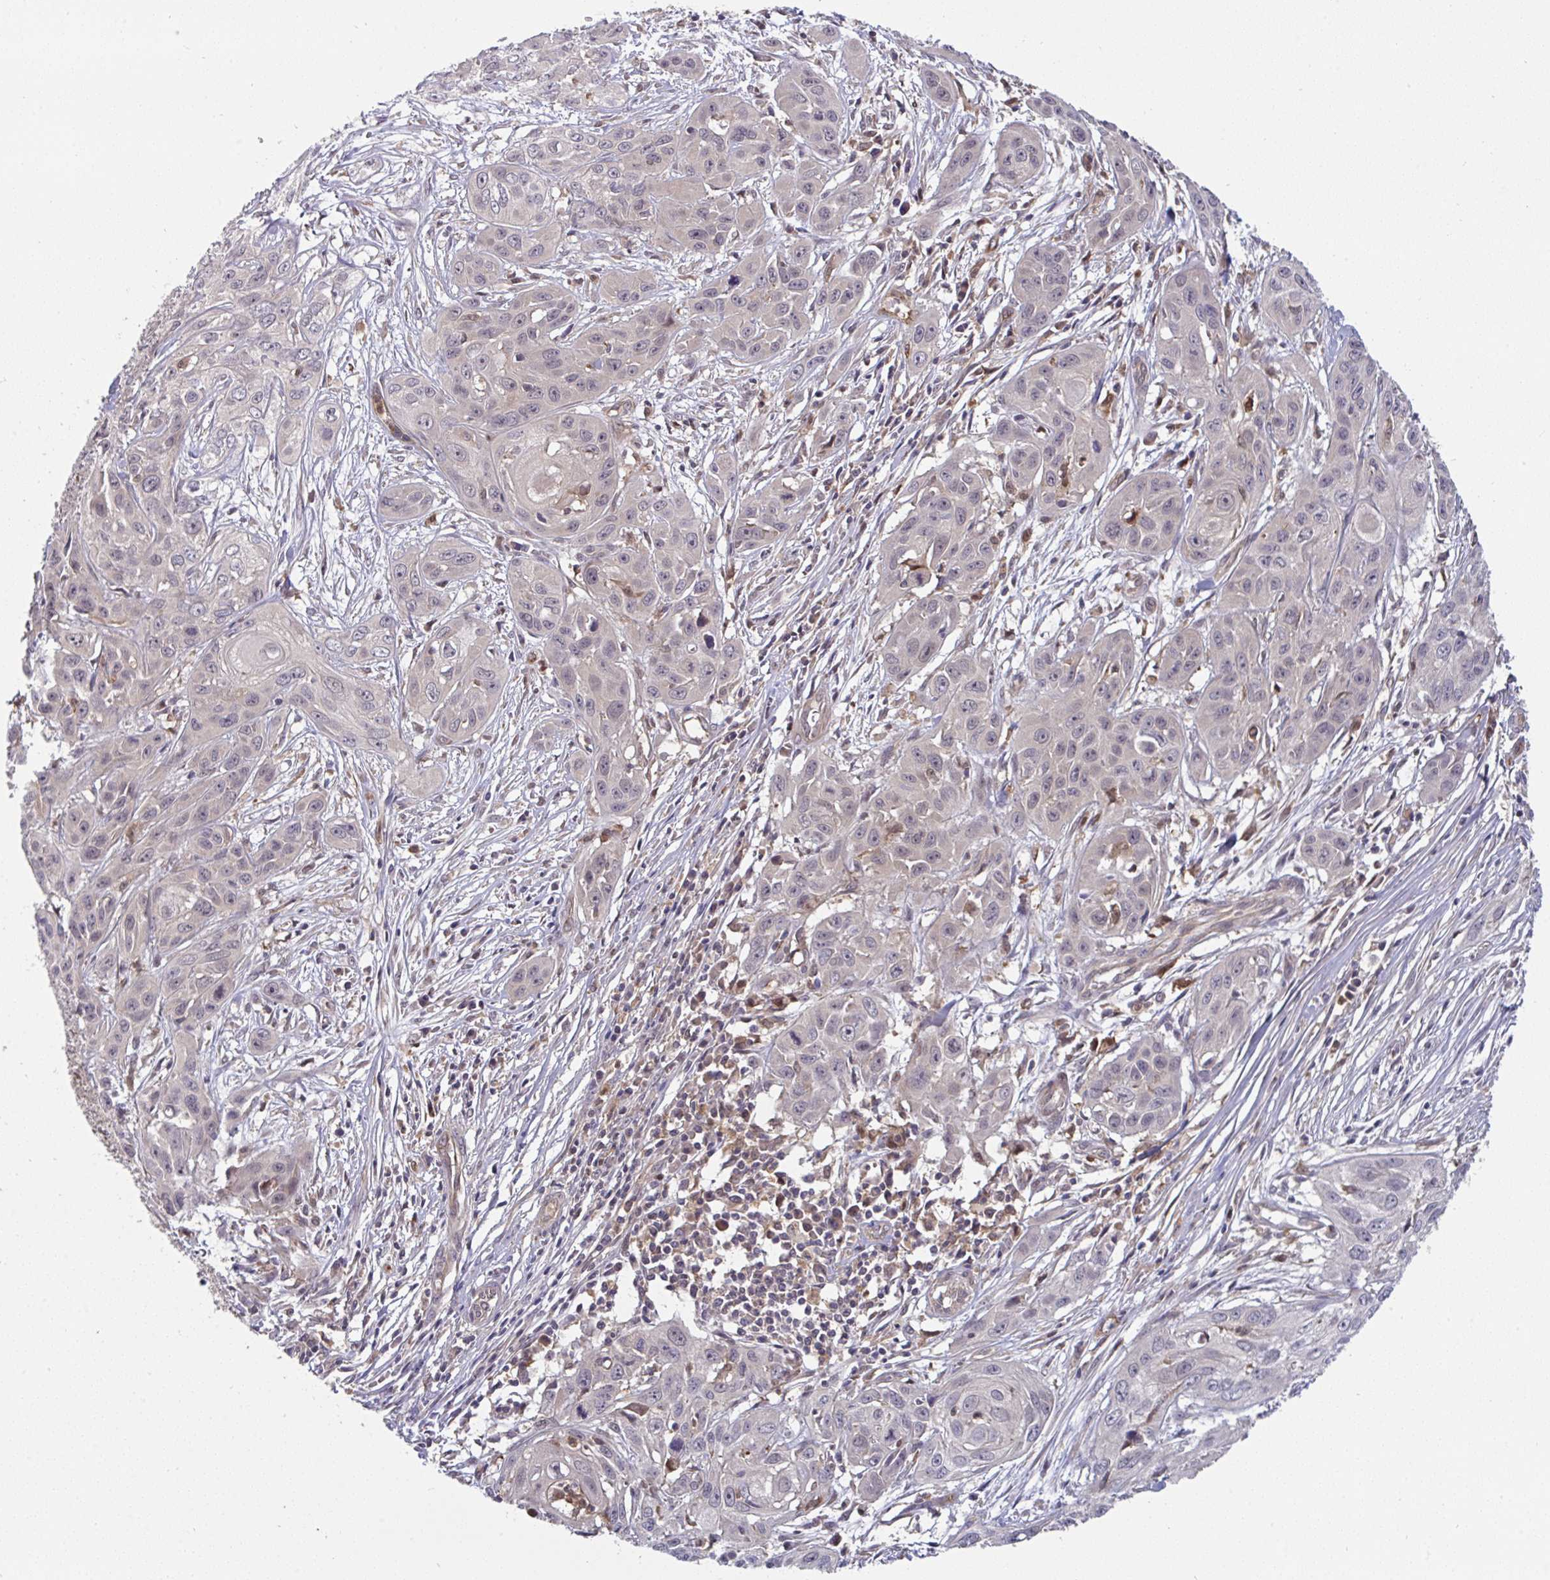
{"staining": {"intensity": "weak", "quantity": "<25%", "location": "nuclear"}, "tissue": "skin cancer", "cell_type": "Tumor cells", "image_type": "cancer", "snomed": [{"axis": "morphology", "description": "Squamous cell carcinoma, NOS"}, {"axis": "topography", "description": "Skin"}, {"axis": "topography", "description": "Vulva"}], "caption": "Tumor cells are negative for brown protein staining in skin cancer (squamous cell carcinoma).", "gene": "TIGAR", "patient": {"sex": "female", "age": 83}}